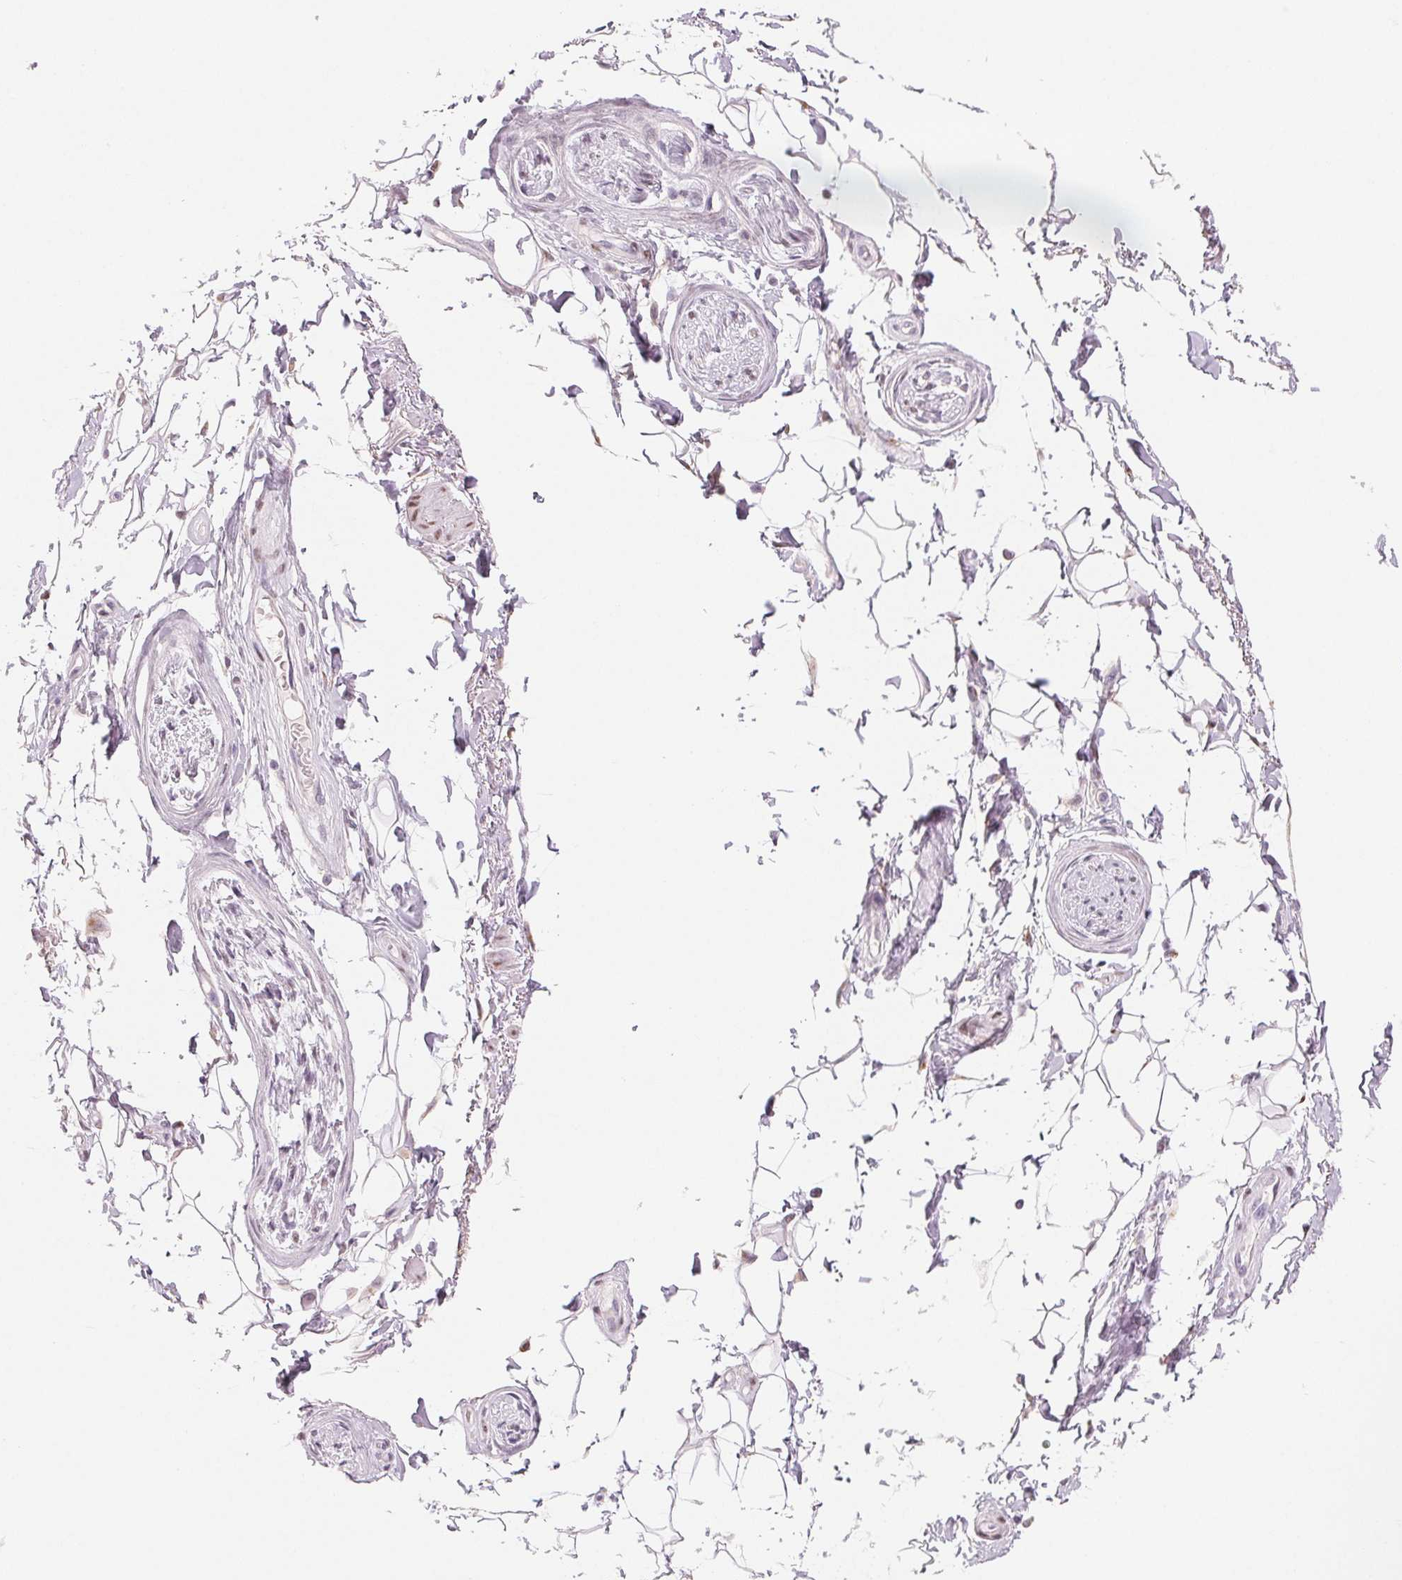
{"staining": {"intensity": "weak", "quantity": "25%-75%", "location": "nuclear"}, "tissue": "adipose tissue", "cell_type": "Adipocytes", "image_type": "normal", "snomed": [{"axis": "morphology", "description": "Normal tissue, NOS"}, {"axis": "topography", "description": "Anal"}, {"axis": "topography", "description": "Peripheral nerve tissue"}], "caption": "A low amount of weak nuclear expression is identified in about 25%-75% of adipocytes in normal adipose tissue. (DAB IHC with brightfield microscopy, high magnification).", "gene": "SMARCD3", "patient": {"sex": "male", "age": 51}}